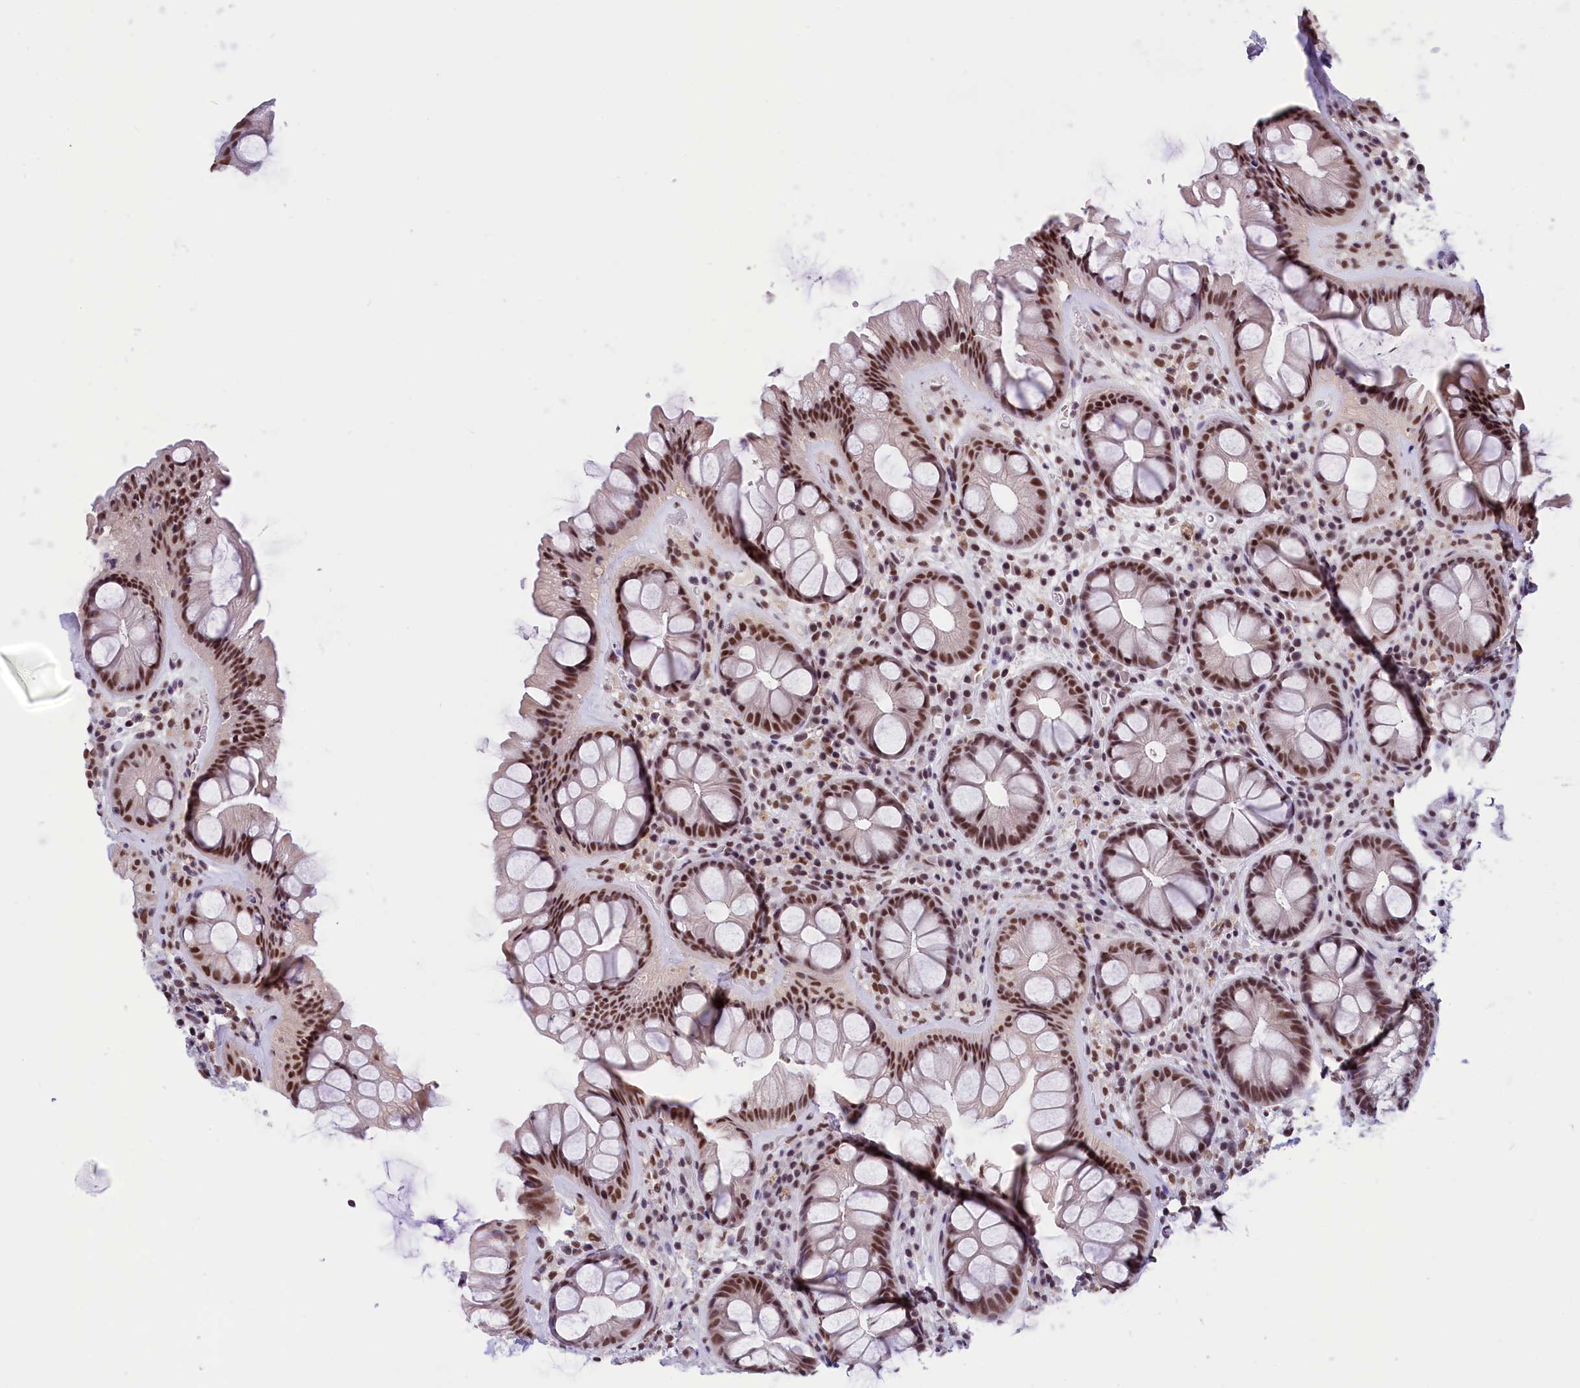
{"staining": {"intensity": "moderate", "quantity": ">75%", "location": "nuclear"}, "tissue": "rectum", "cell_type": "Glandular cells", "image_type": "normal", "snomed": [{"axis": "morphology", "description": "Normal tissue, NOS"}, {"axis": "topography", "description": "Rectum"}], "caption": "A micrograph showing moderate nuclear positivity in about >75% of glandular cells in normal rectum, as visualized by brown immunohistochemical staining.", "gene": "ZC3H4", "patient": {"sex": "male", "age": 74}}